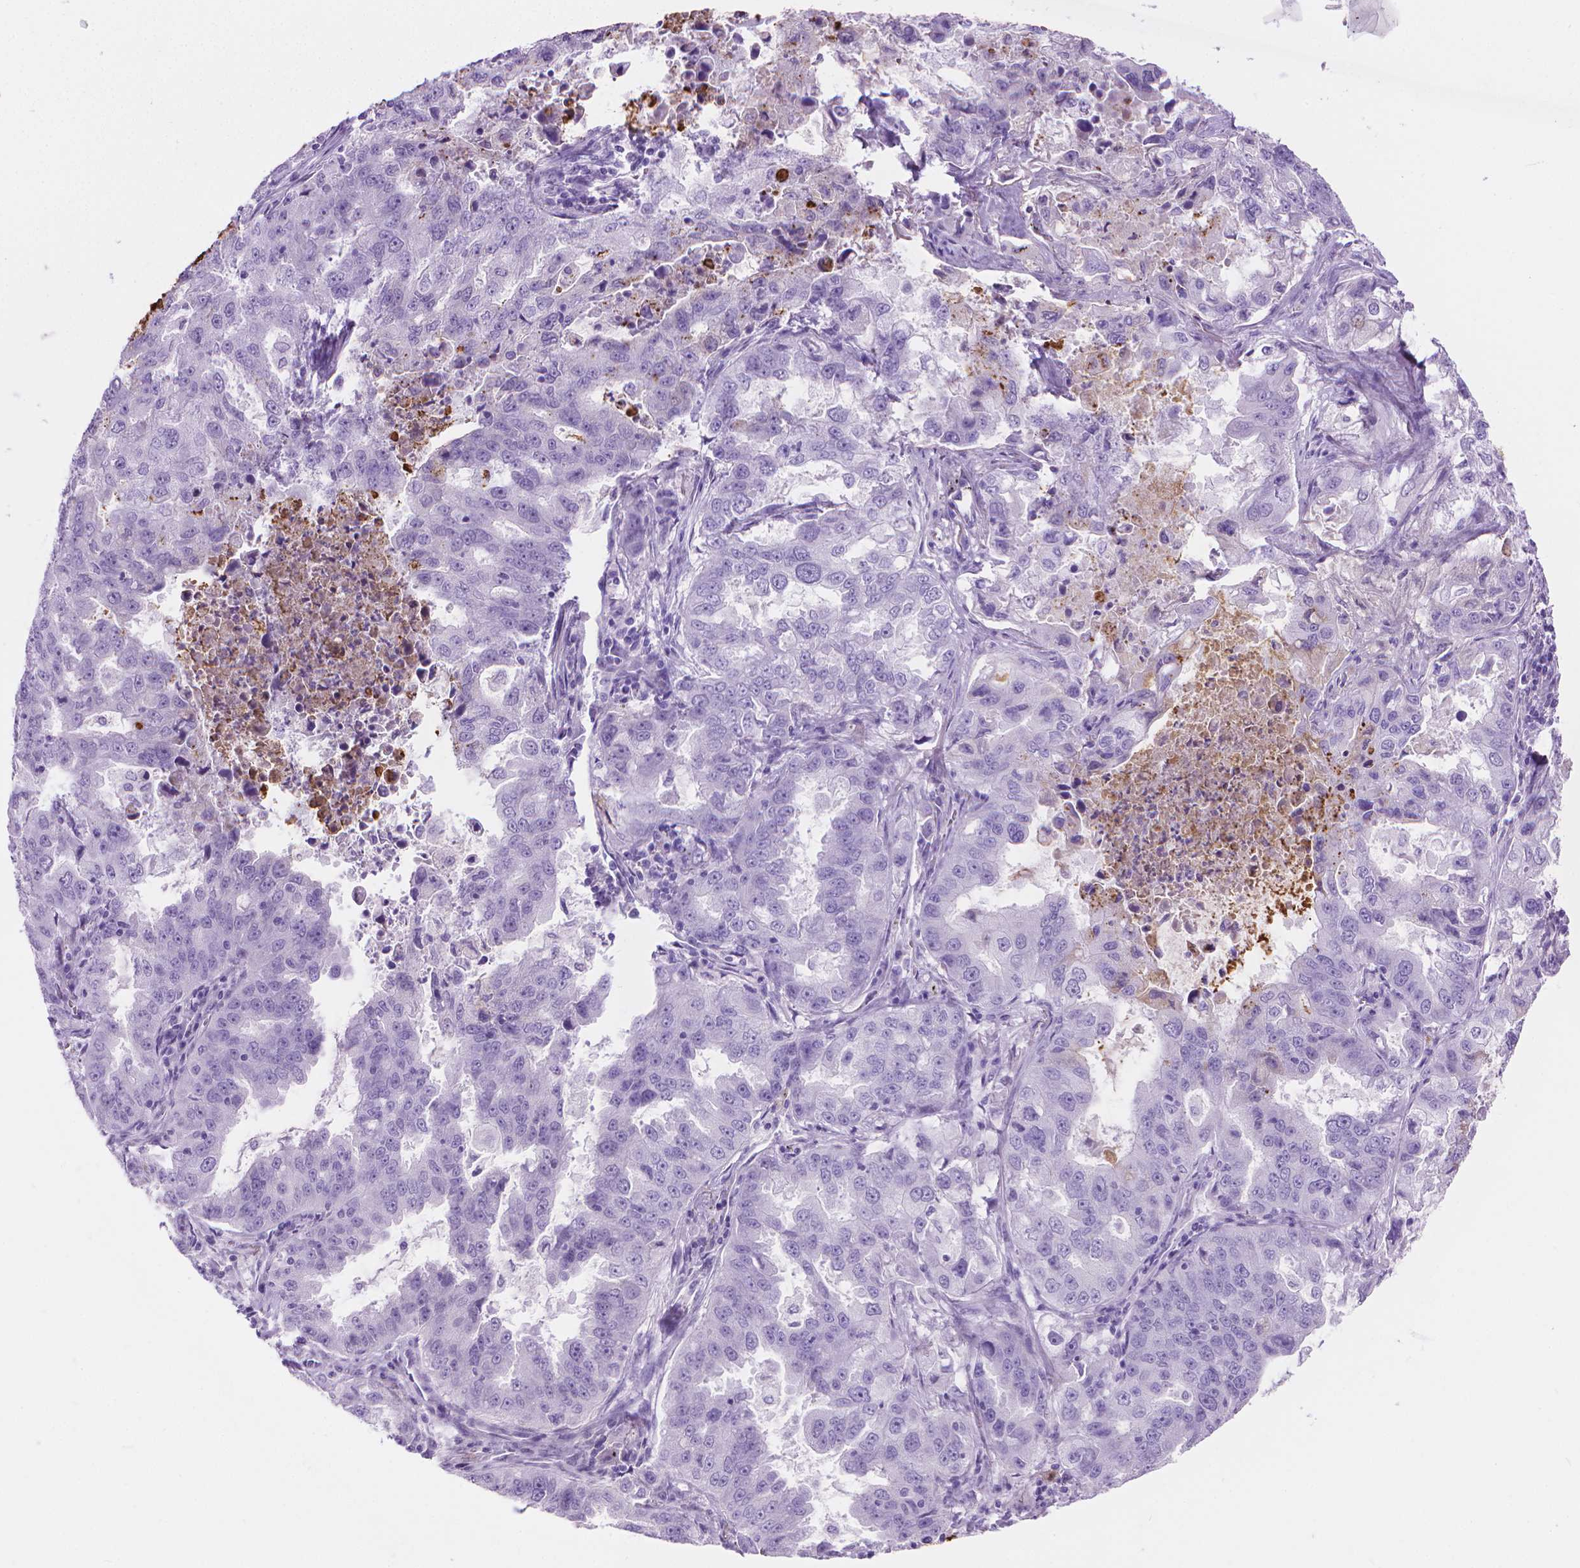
{"staining": {"intensity": "negative", "quantity": "none", "location": "none"}, "tissue": "lung cancer", "cell_type": "Tumor cells", "image_type": "cancer", "snomed": [{"axis": "morphology", "description": "Adenocarcinoma, NOS"}, {"axis": "topography", "description": "Lung"}], "caption": "Tumor cells are negative for protein expression in human lung adenocarcinoma.", "gene": "CFAP52", "patient": {"sex": "female", "age": 61}}